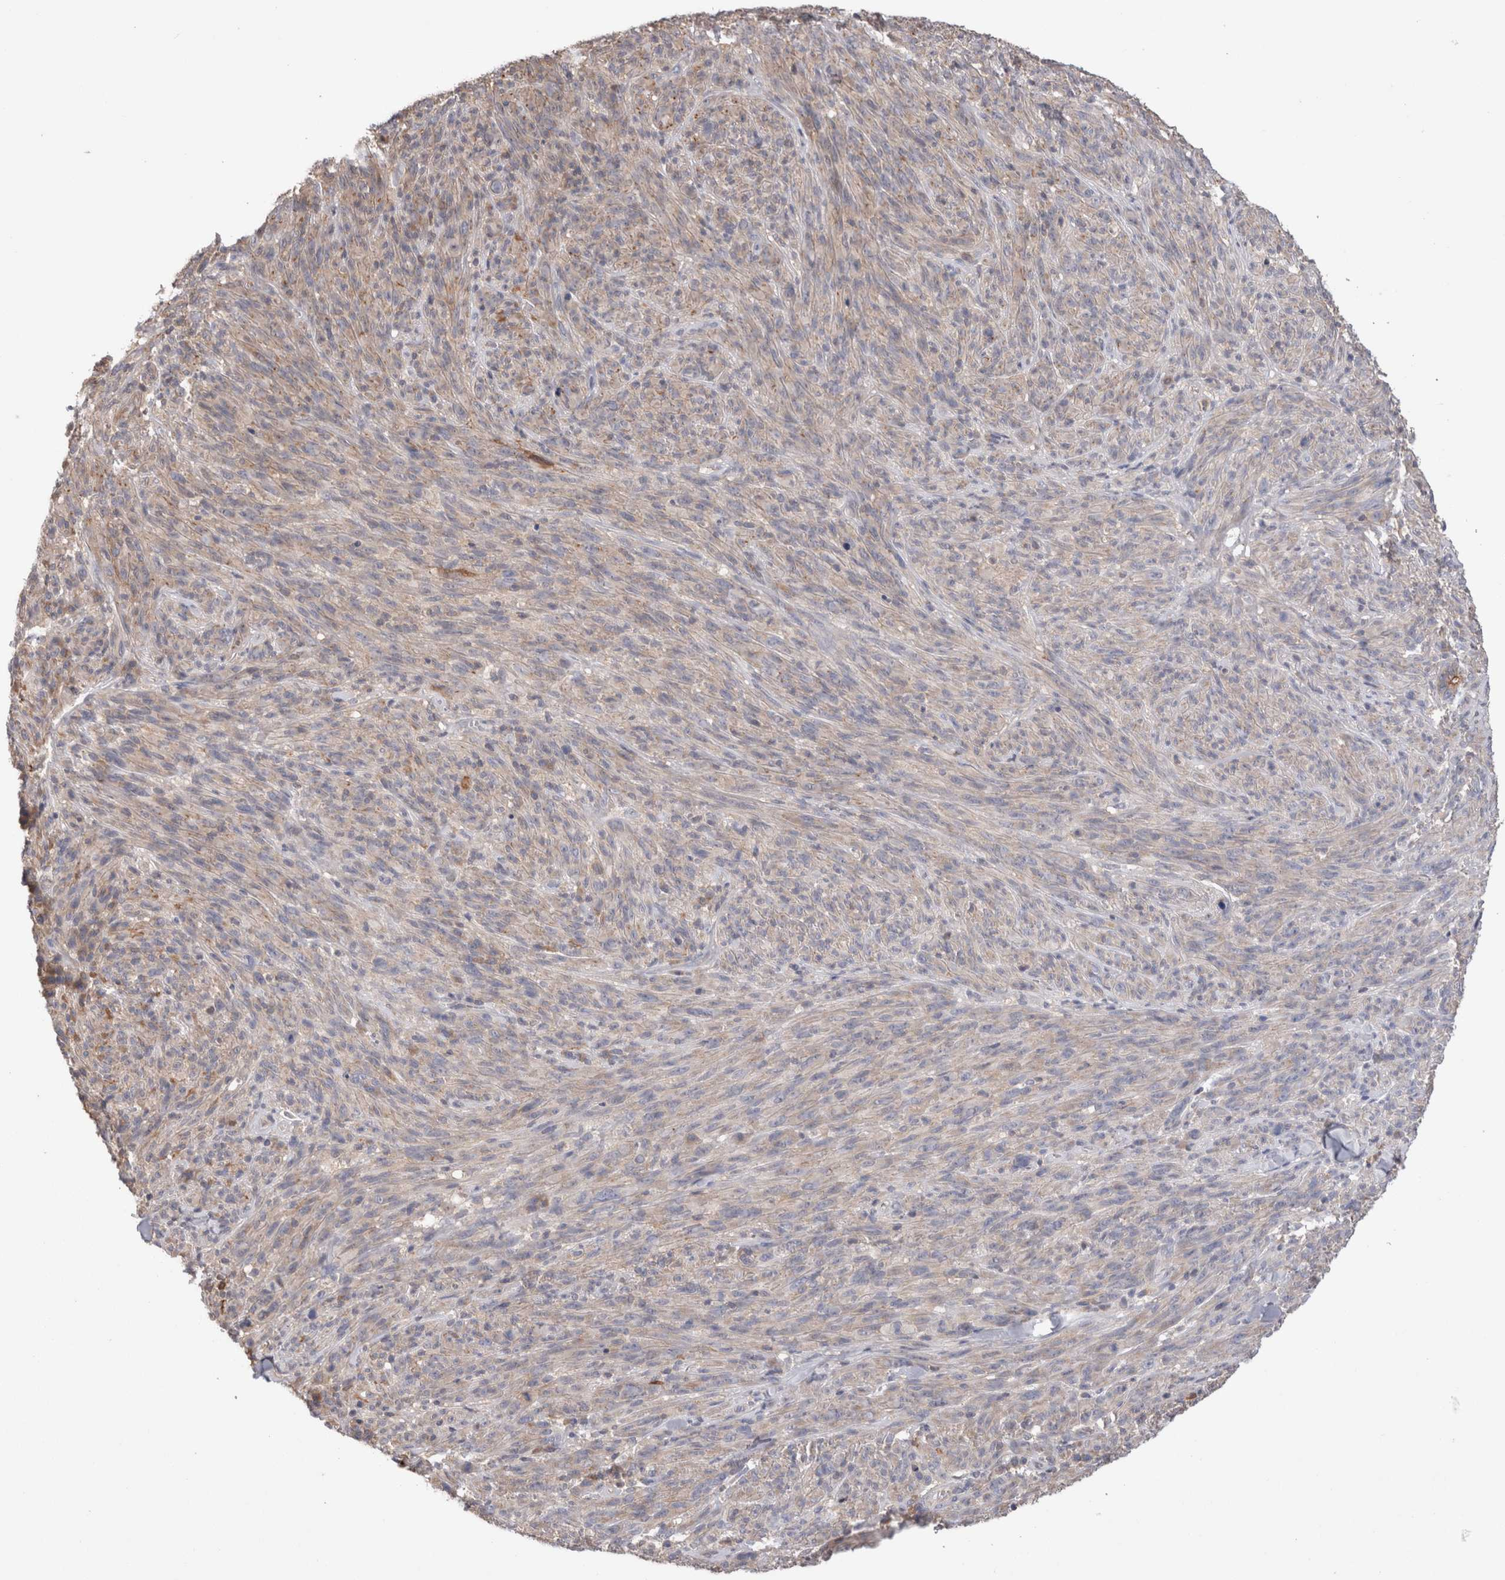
{"staining": {"intensity": "weak", "quantity": "<25%", "location": "cytoplasmic/membranous"}, "tissue": "melanoma", "cell_type": "Tumor cells", "image_type": "cancer", "snomed": [{"axis": "morphology", "description": "Malignant melanoma, NOS"}, {"axis": "topography", "description": "Skin of head"}], "caption": "Tumor cells are negative for brown protein staining in melanoma.", "gene": "OTOR", "patient": {"sex": "male", "age": 96}}